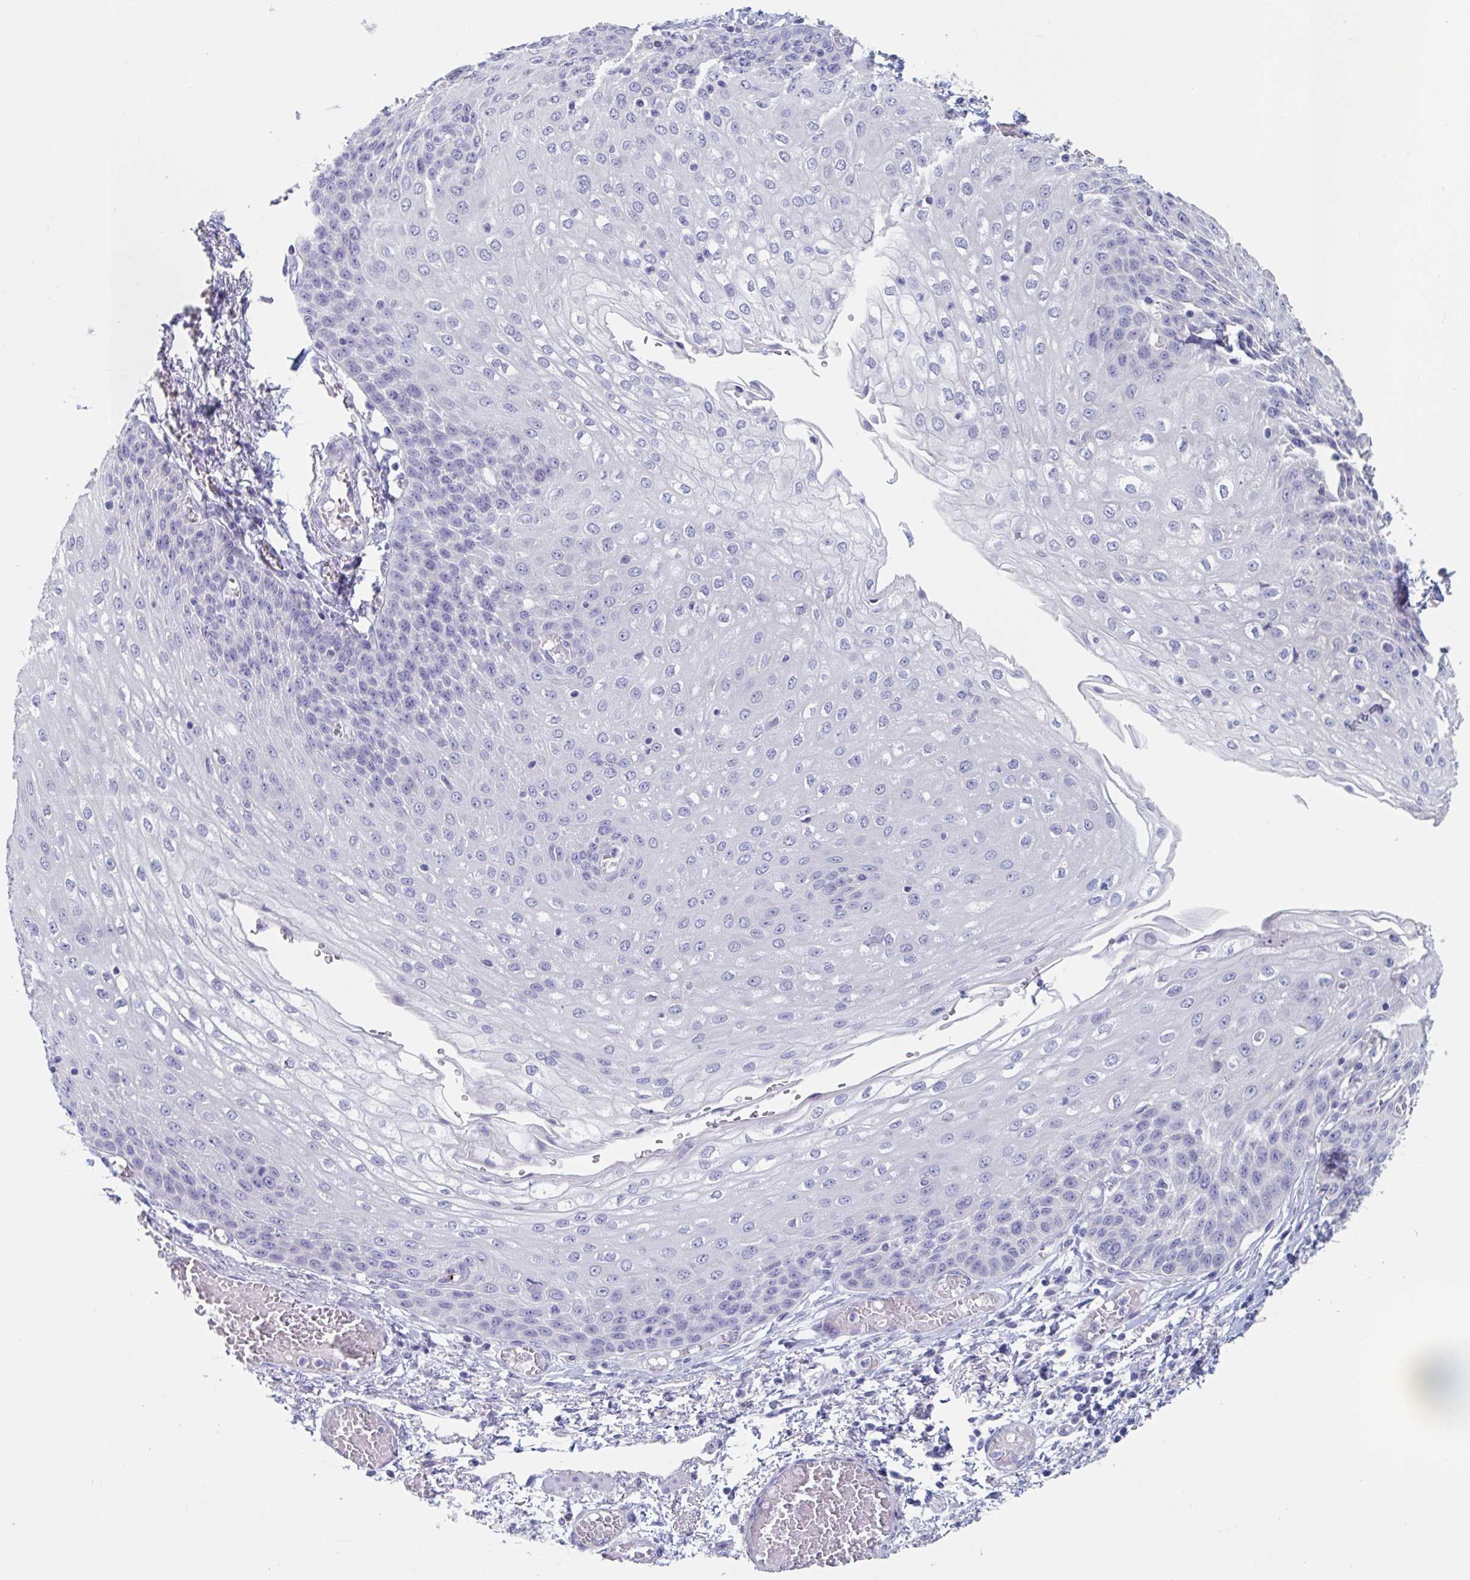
{"staining": {"intensity": "negative", "quantity": "none", "location": "none"}, "tissue": "esophagus", "cell_type": "Squamous epithelial cells", "image_type": "normal", "snomed": [{"axis": "morphology", "description": "Normal tissue, NOS"}, {"axis": "morphology", "description": "Adenocarcinoma, NOS"}, {"axis": "topography", "description": "Esophagus"}], "caption": "The immunohistochemistry (IHC) micrograph has no significant expression in squamous epithelial cells of esophagus. The staining is performed using DAB (3,3'-diaminobenzidine) brown chromogen with nuclei counter-stained in using hematoxylin.", "gene": "ABHD16A", "patient": {"sex": "male", "age": 81}}